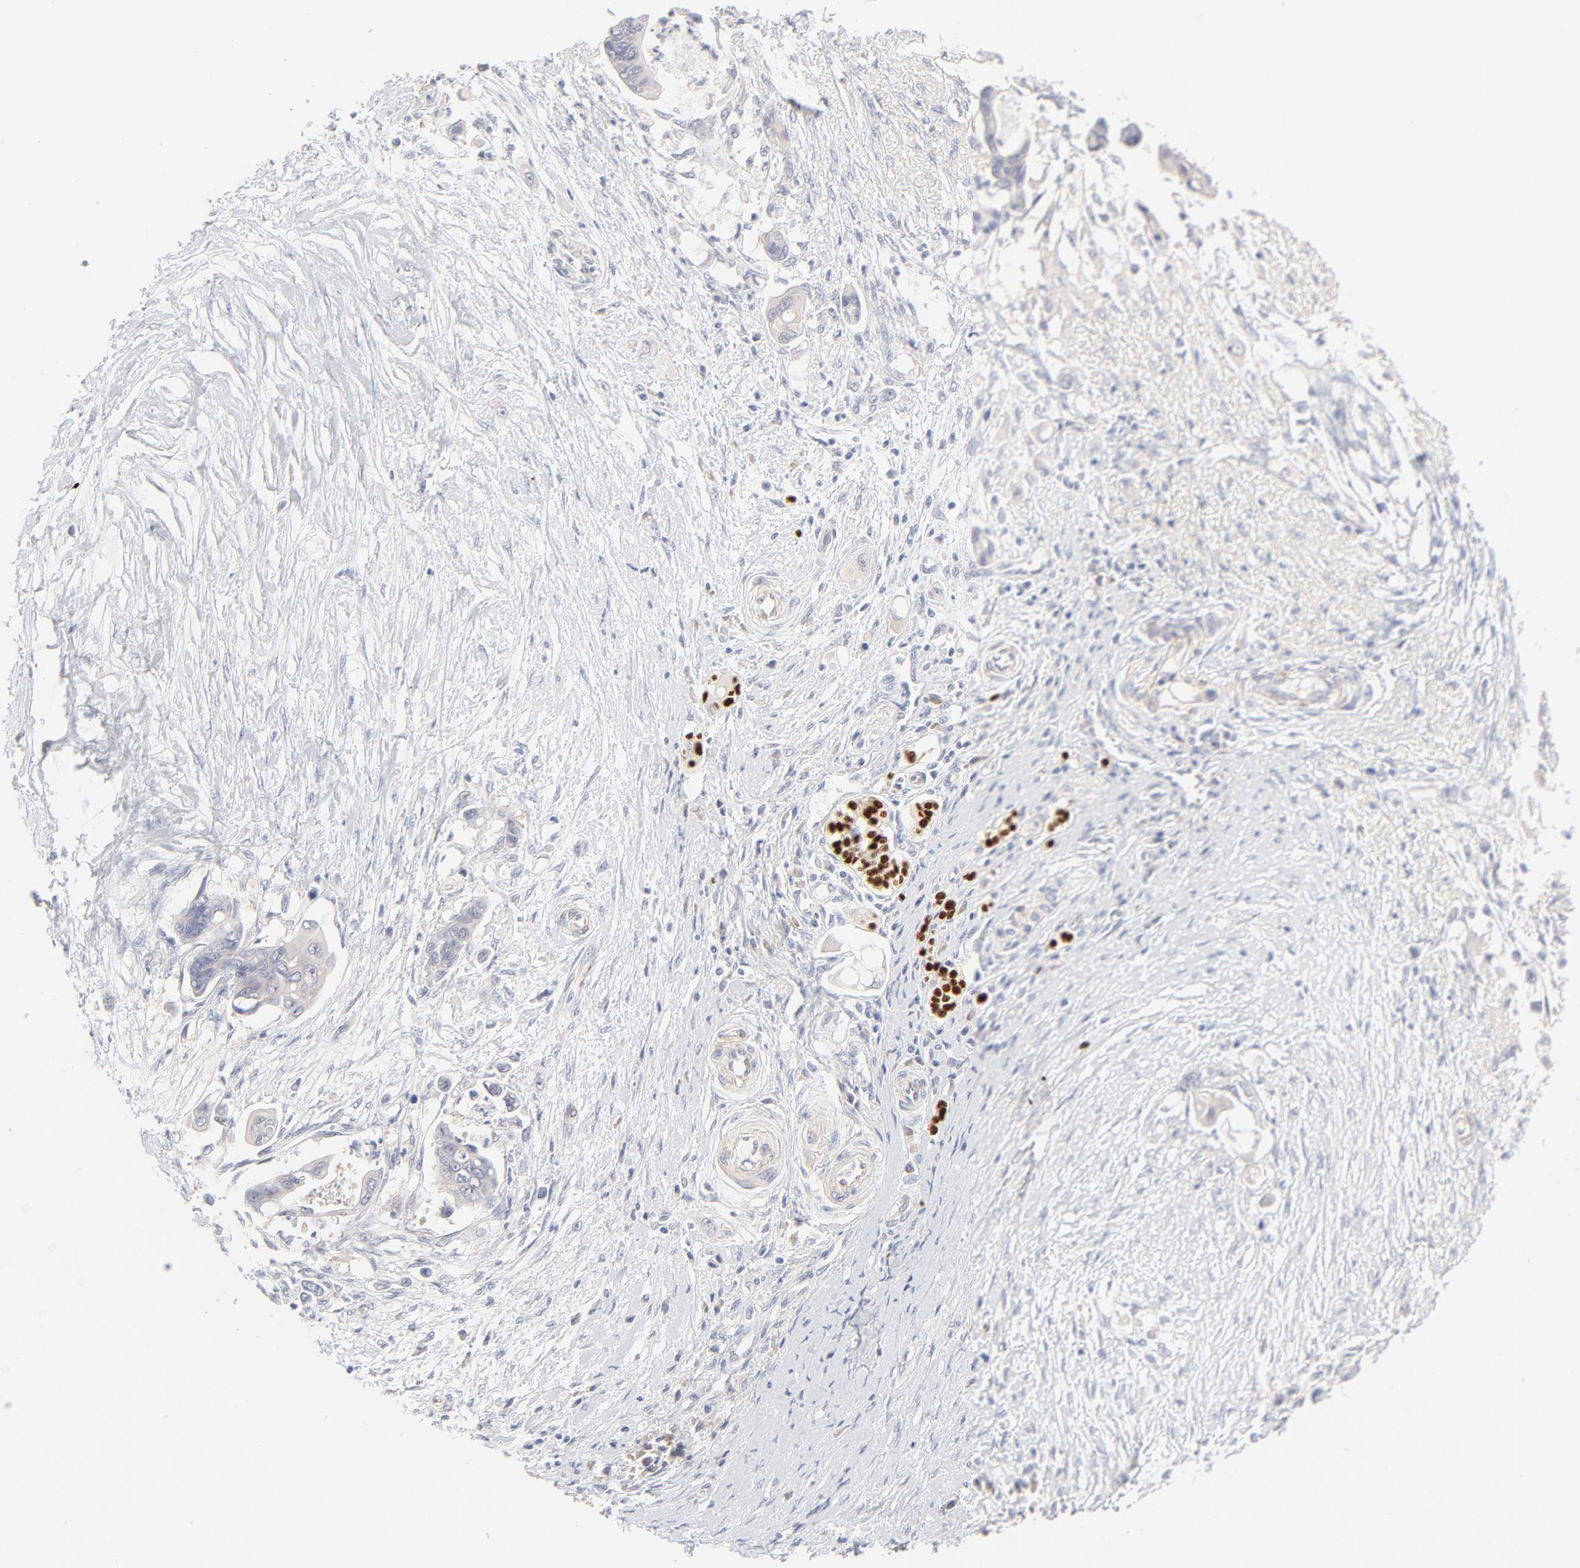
{"staining": {"intensity": "negative", "quantity": "none", "location": "none"}, "tissue": "pancreatic cancer", "cell_type": "Tumor cells", "image_type": "cancer", "snomed": [{"axis": "morphology", "description": "Adenocarcinoma, NOS"}, {"axis": "topography", "description": "Pancreas"}], "caption": "Immunohistochemical staining of human adenocarcinoma (pancreatic) exhibits no significant expression in tumor cells. Brightfield microscopy of immunohistochemistry stained with DAB (brown) and hematoxylin (blue), captured at high magnification.", "gene": "NKX2-2", "patient": {"sex": "female", "age": 70}}